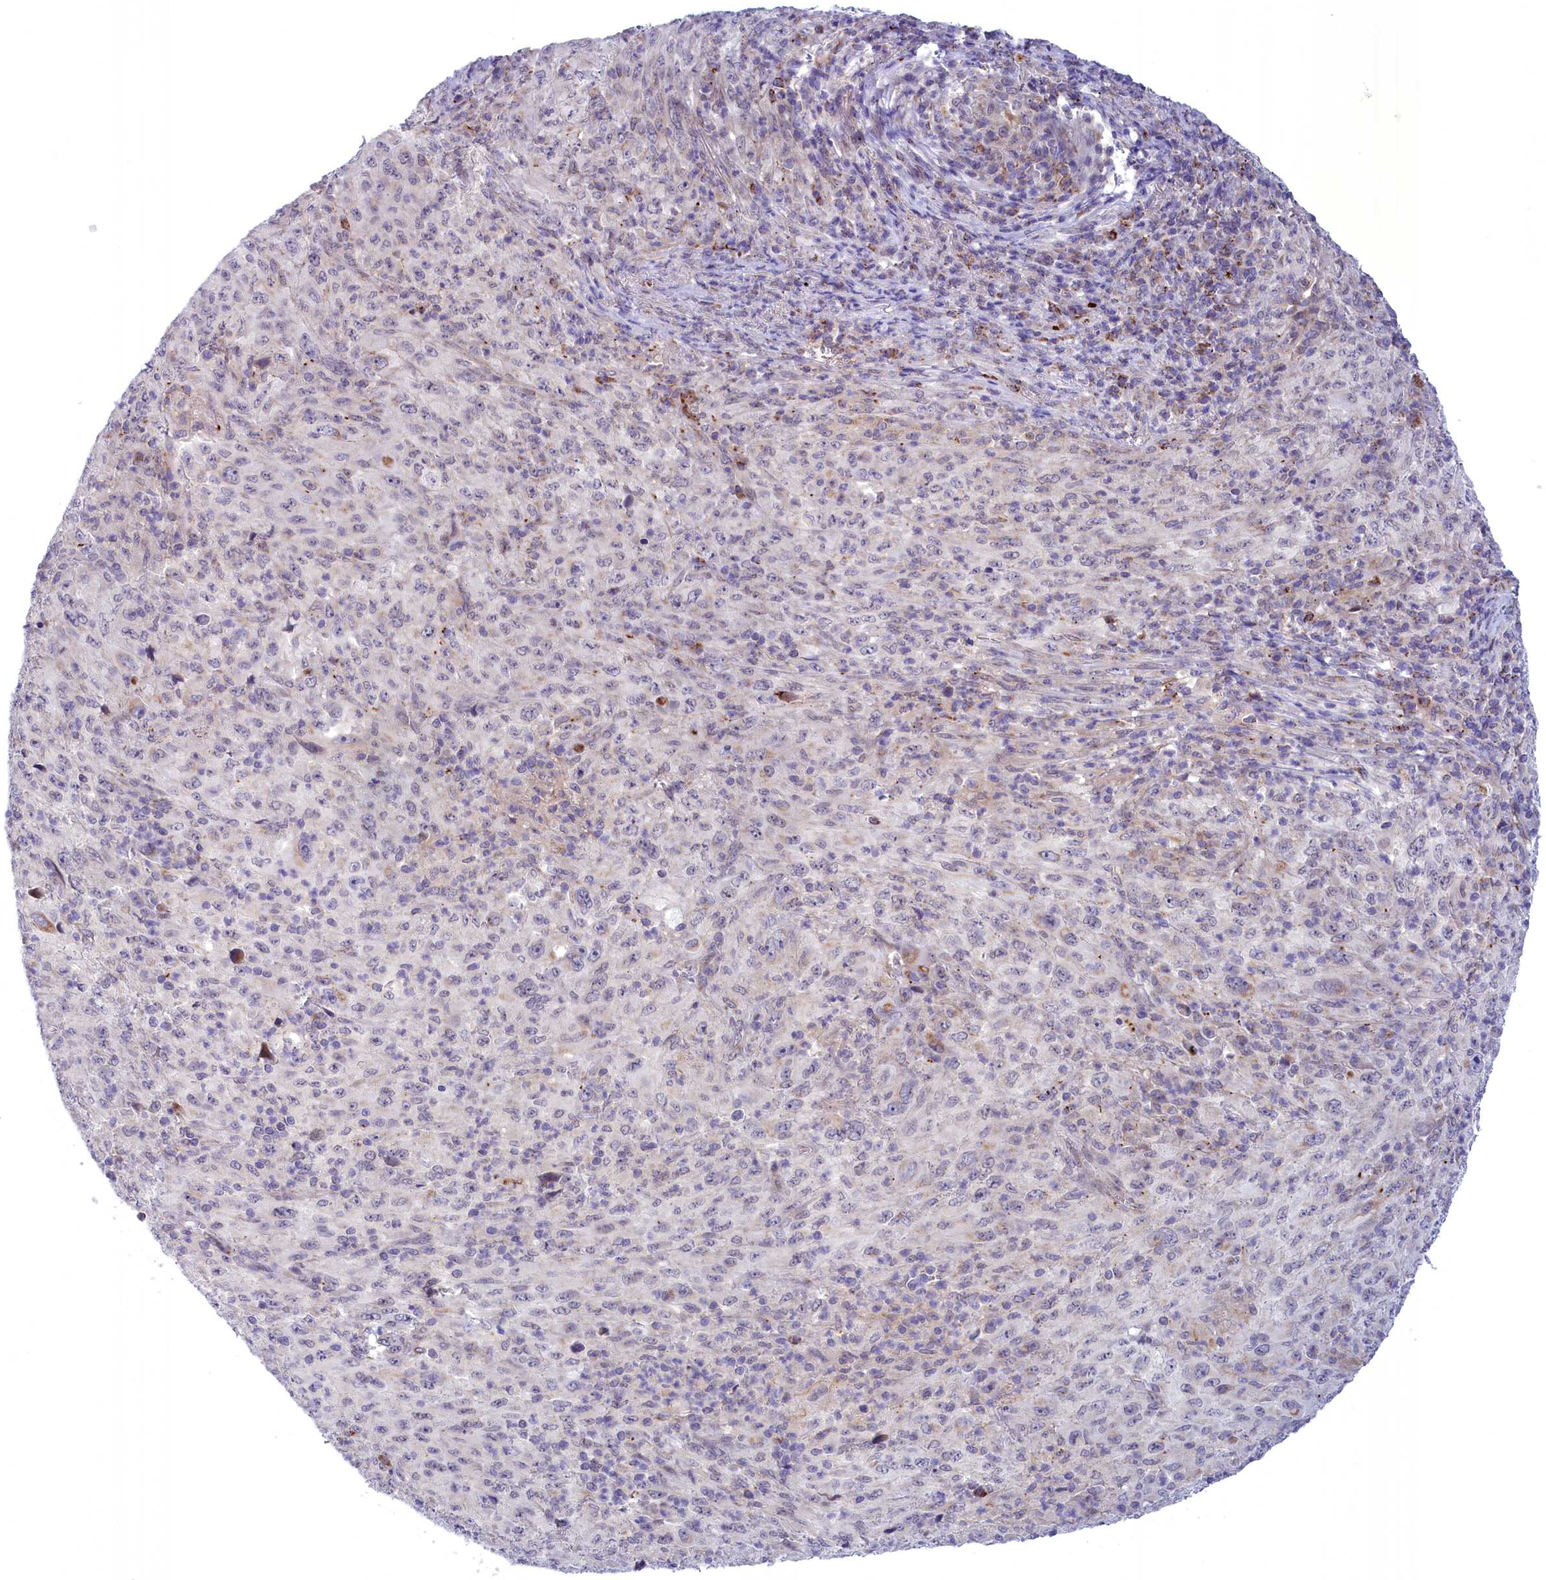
{"staining": {"intensity": "moderate", "quantity": "<25%", "location": "cytoplasmic/membranous"}, "tissue": "melanoma", "cell_type": "Tumor cells", "image_type": "cancer", "snomed": [{"axis": "morphology", "description": "Malignant melanoma, Metastatic site"}, {"axis": "topography", "description": "Skin"}], "caption": "Immunohistochemistry (IHC) image of neoplastic tissue: malignant melanoma (metastatic site) stained using immunohistochemistry (IHC) demonstrates low levels of moderate protein expression localized specifically in the cytoplasmic/membranous of tumor cells, appearing as a cytoplasmic/membranous brown color.", "gene": "FAM149B1", "patient": {"sex": "female", "age": 56}}